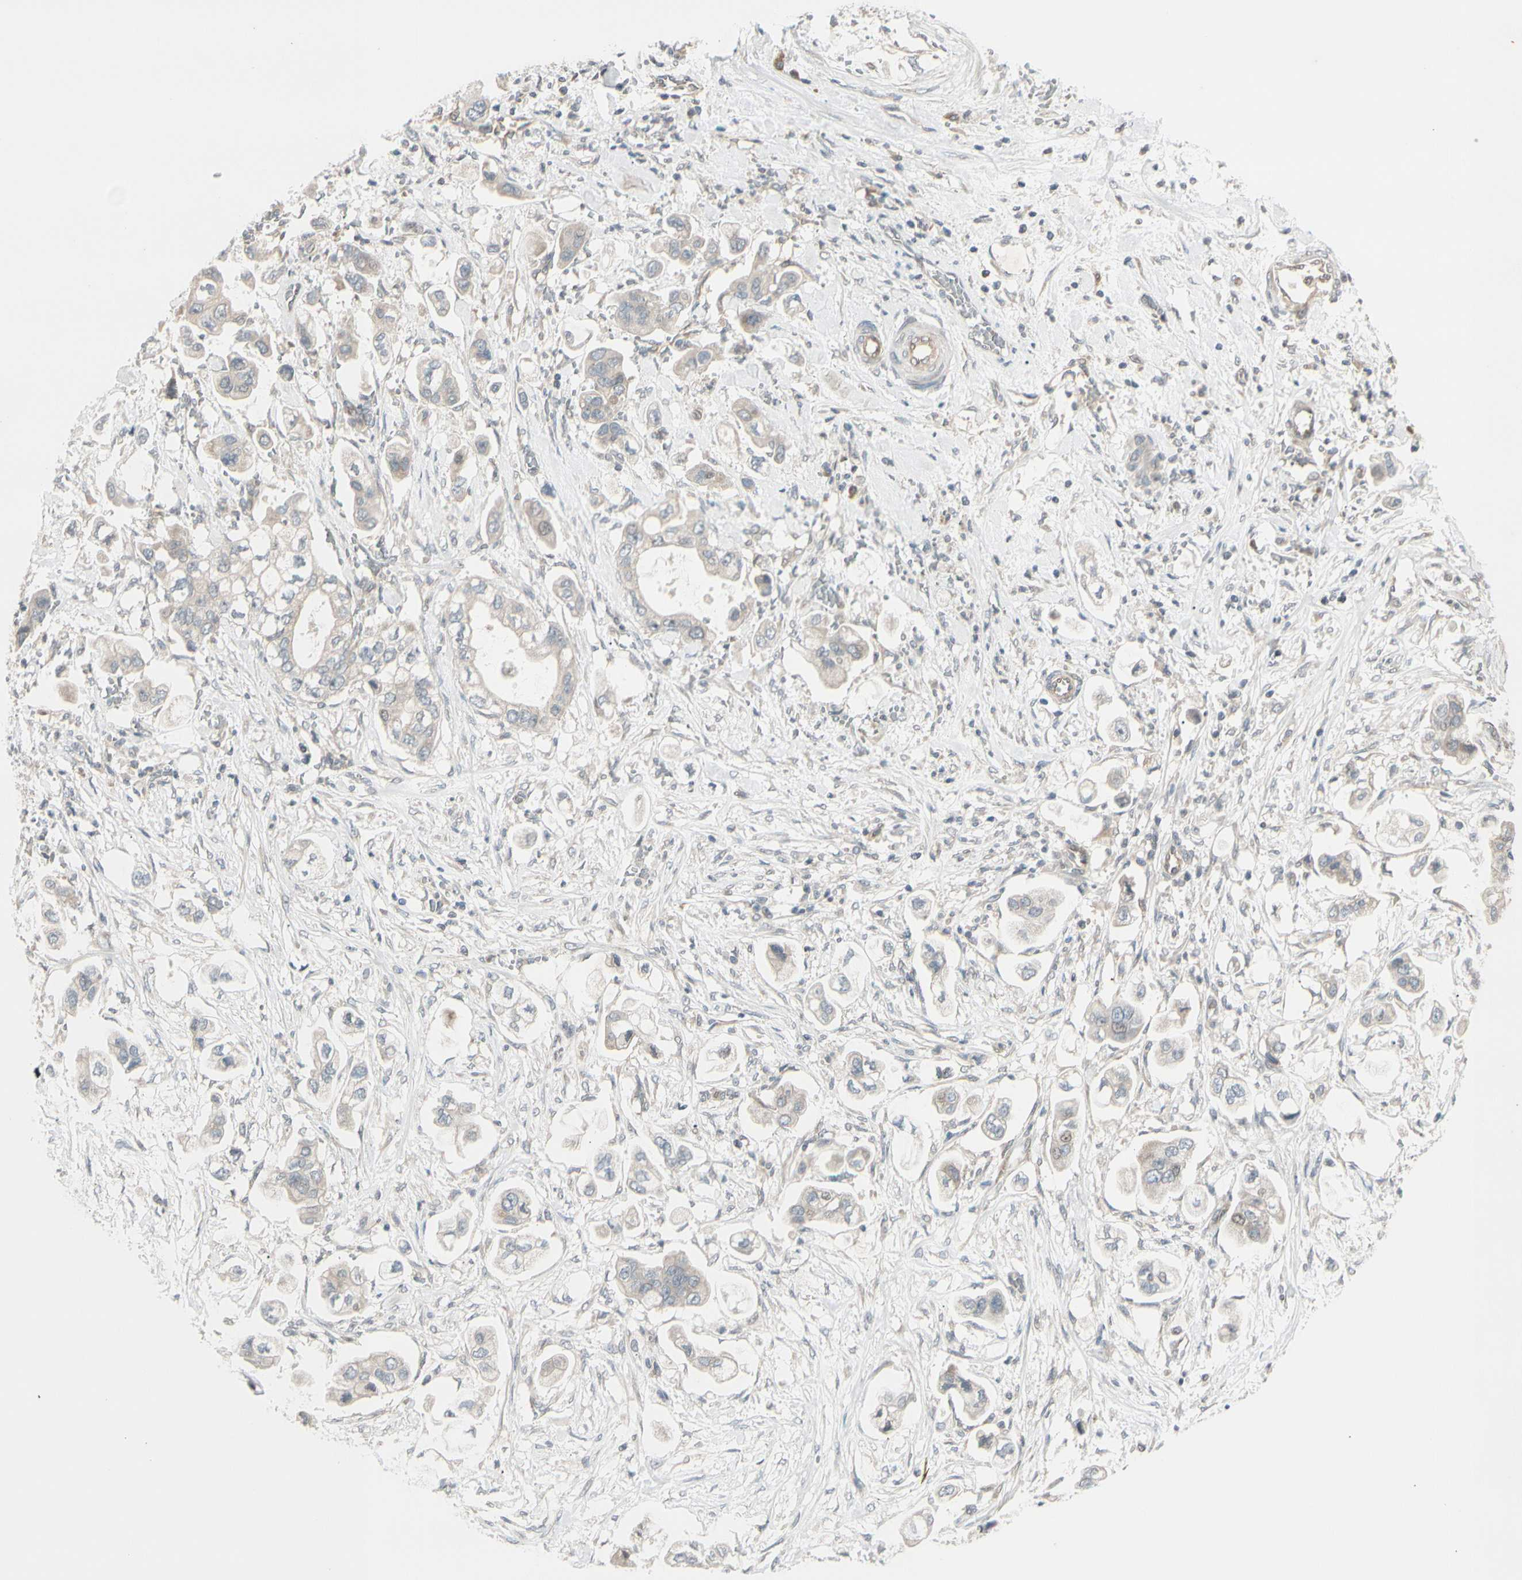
{"staining": {"intensity": "negative", "quantity": "none", "location": "none"}, "tissue": "stomach cancer", "cell_type": "Tumor cells", "image_type": "cancer", "snomed": [{"axis": "morphology", "description": "Adenocarcinoma, NOS"}, {"axis": "topography", "description": "Stomach"}], "caption": "IHC image of neoplastic tissue: stomach adenocarcinoma stained with DAB displays no significant protein staining in tumor cells. (Stains: DAB (3,3'-diaminobenzidine) immunohistochemistry with hematoxylin counter stain, Microscopy: brightfield microscopy at high magnification).", "gene": "FGF10", "patient": {"sex": "male", "age": 62}}